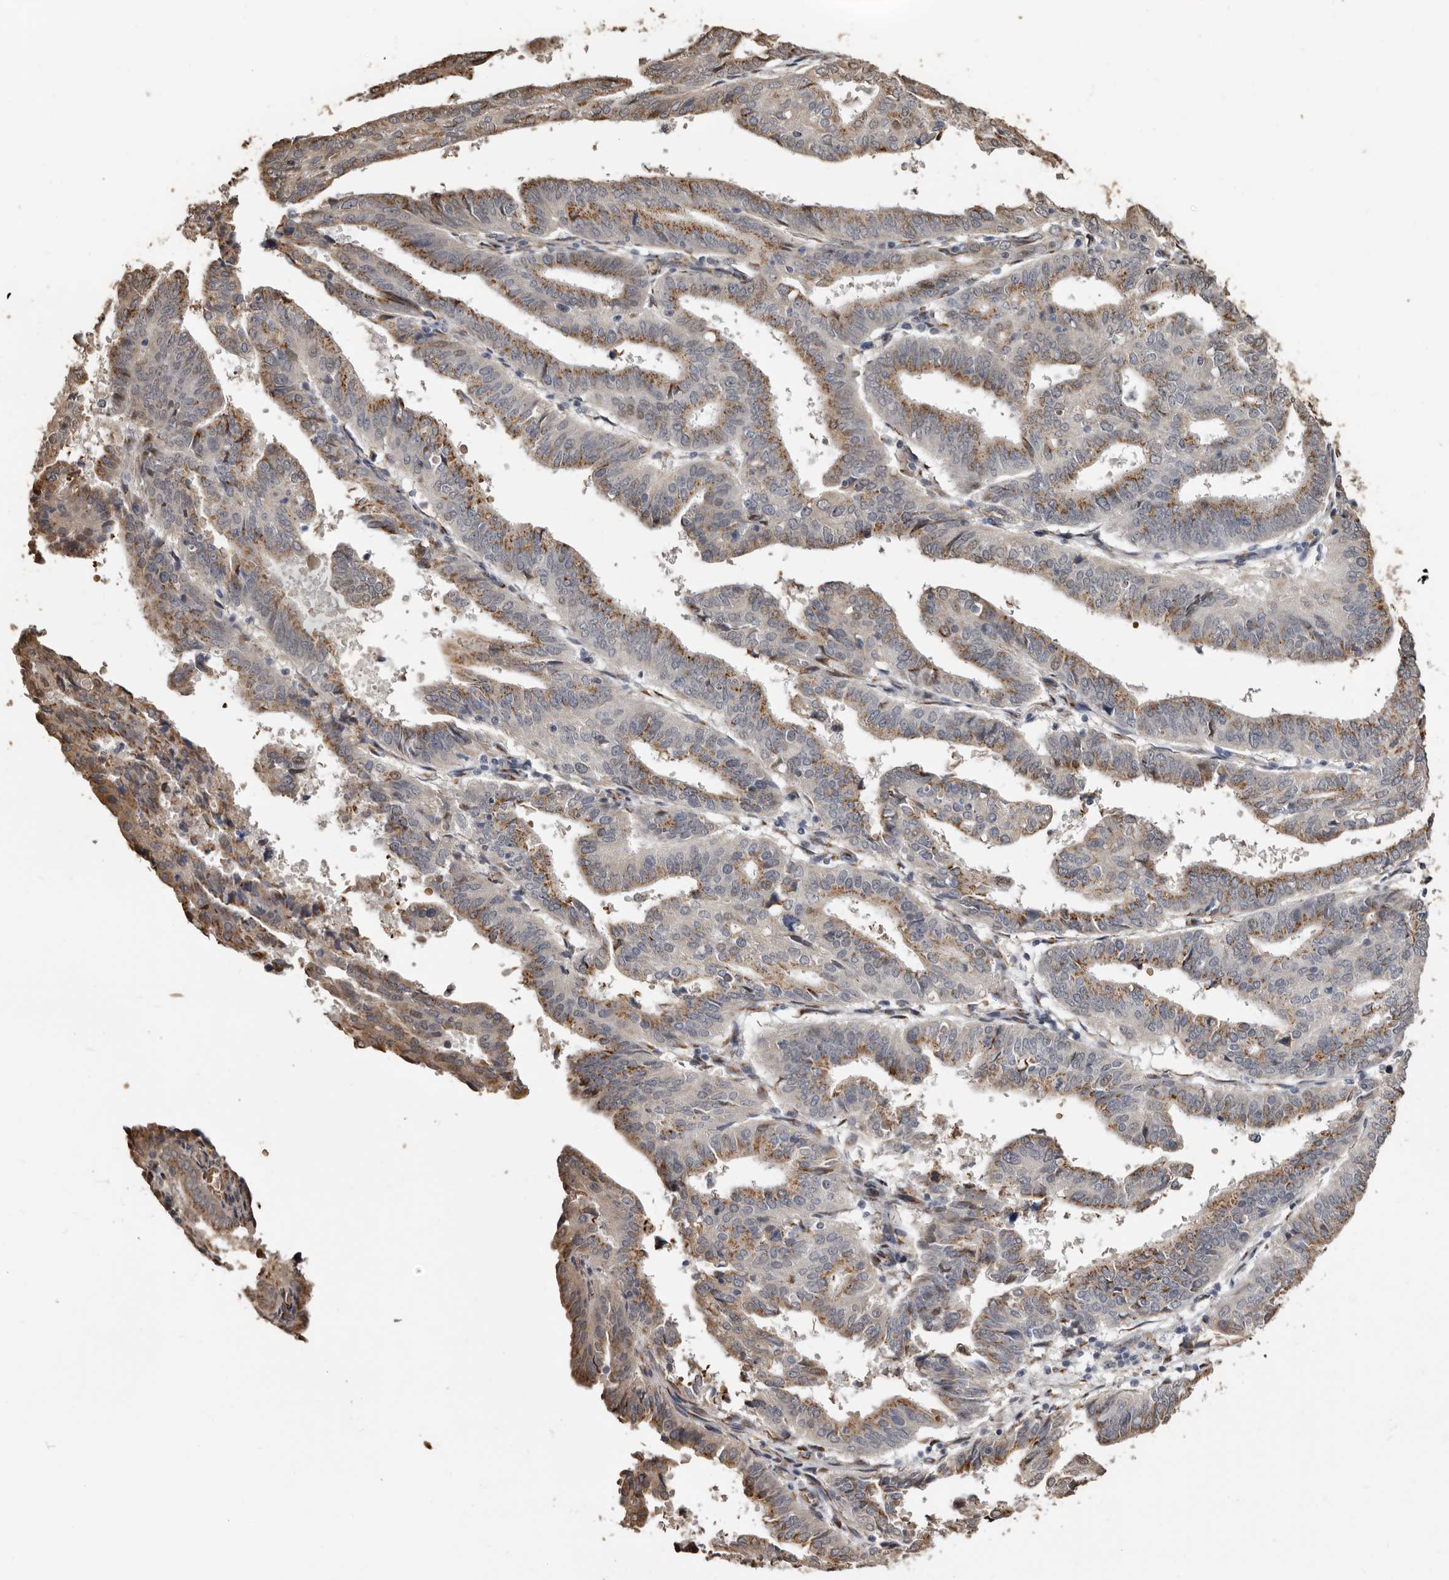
{"staining": {"intensity": "moderate", "quantity": ">75%", "location": "cytoplasmic/membranous"}, "tissue": "endometrial cancer", "cell_type": "Tumor cells", "image_type": "cancer", "snomed": [{"axis": "morphology", "description": "Adenocarcinoma, NOS"}, {"axis": "topography", "description": "Uterus"}], "caption": "This photomicrograph exhibits endometrial cancer (adenocarcinoma) stained with immunohistochemistry (IHC) to label a protein in brown. The cytoplasmic/membranous of tumor cells show moderate positivity for the protein. Nuclei are counter-stained blue.", "gene": "ENTREP1", "patient": {"sex": "female", "age": 77}}